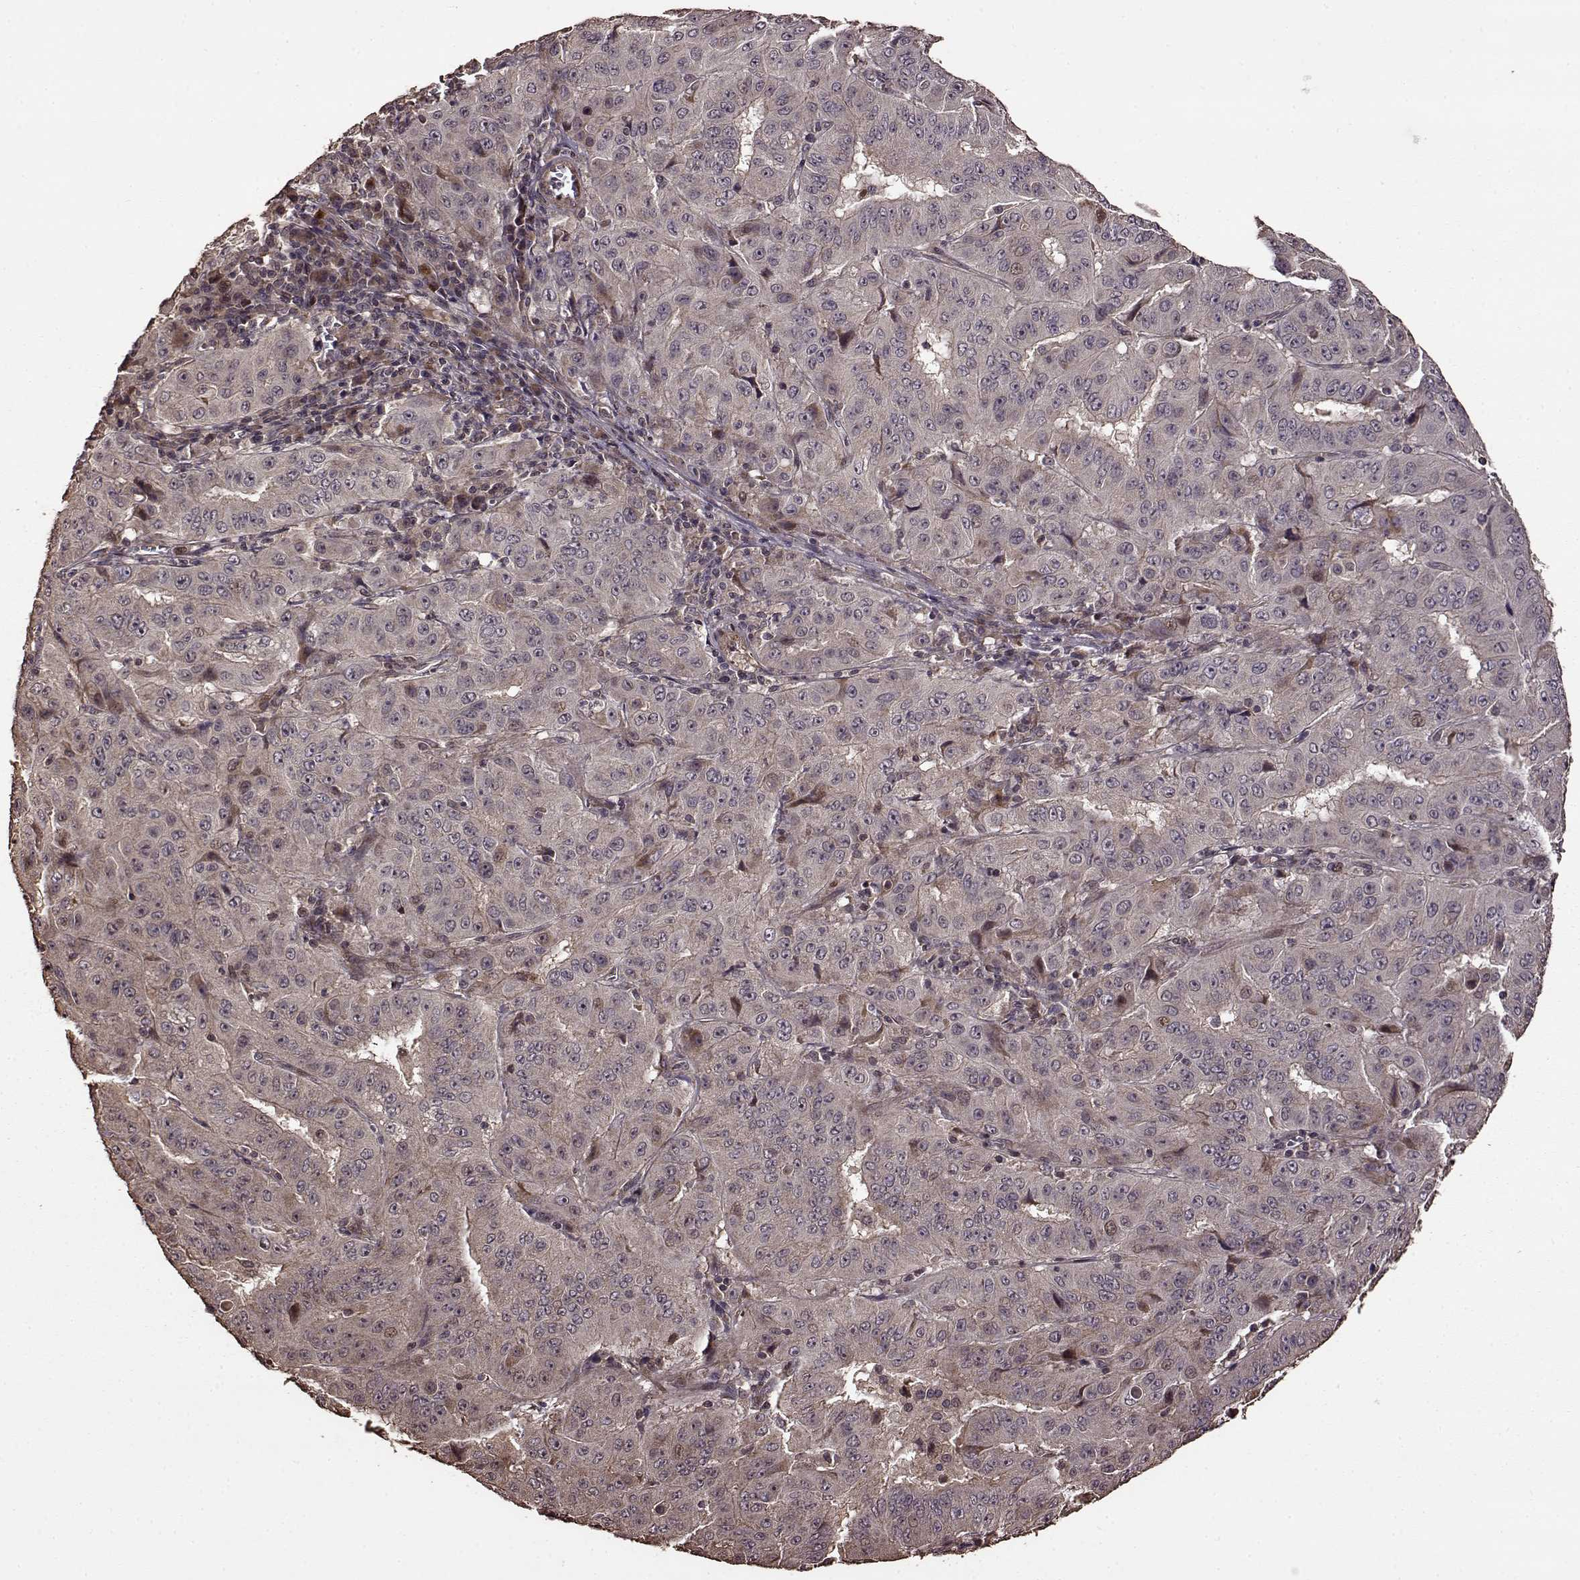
{"staining": {"intensity": "moderate", "quantity": "<25%", "location": "cytoplasmic/membranous"}, "tissue": "pancreatic cancer", "cell_type": "Tumor cells", "image_type": "cancer", "snomed": [{"axis": "morphology", "description": "Adenocarcinoma, NOS"}, {"axis": "topography", "description": "Pancreas"}], "caption": "Immunohistochemical staining of human adenocarcinoma (pancreatic) demonstrates low levels of moderate cytoplasmic/membranous protein expression in about <25% of tumor cells.", "gene": "FBXW11", "patient": {"sex": "male", "age": 63}}